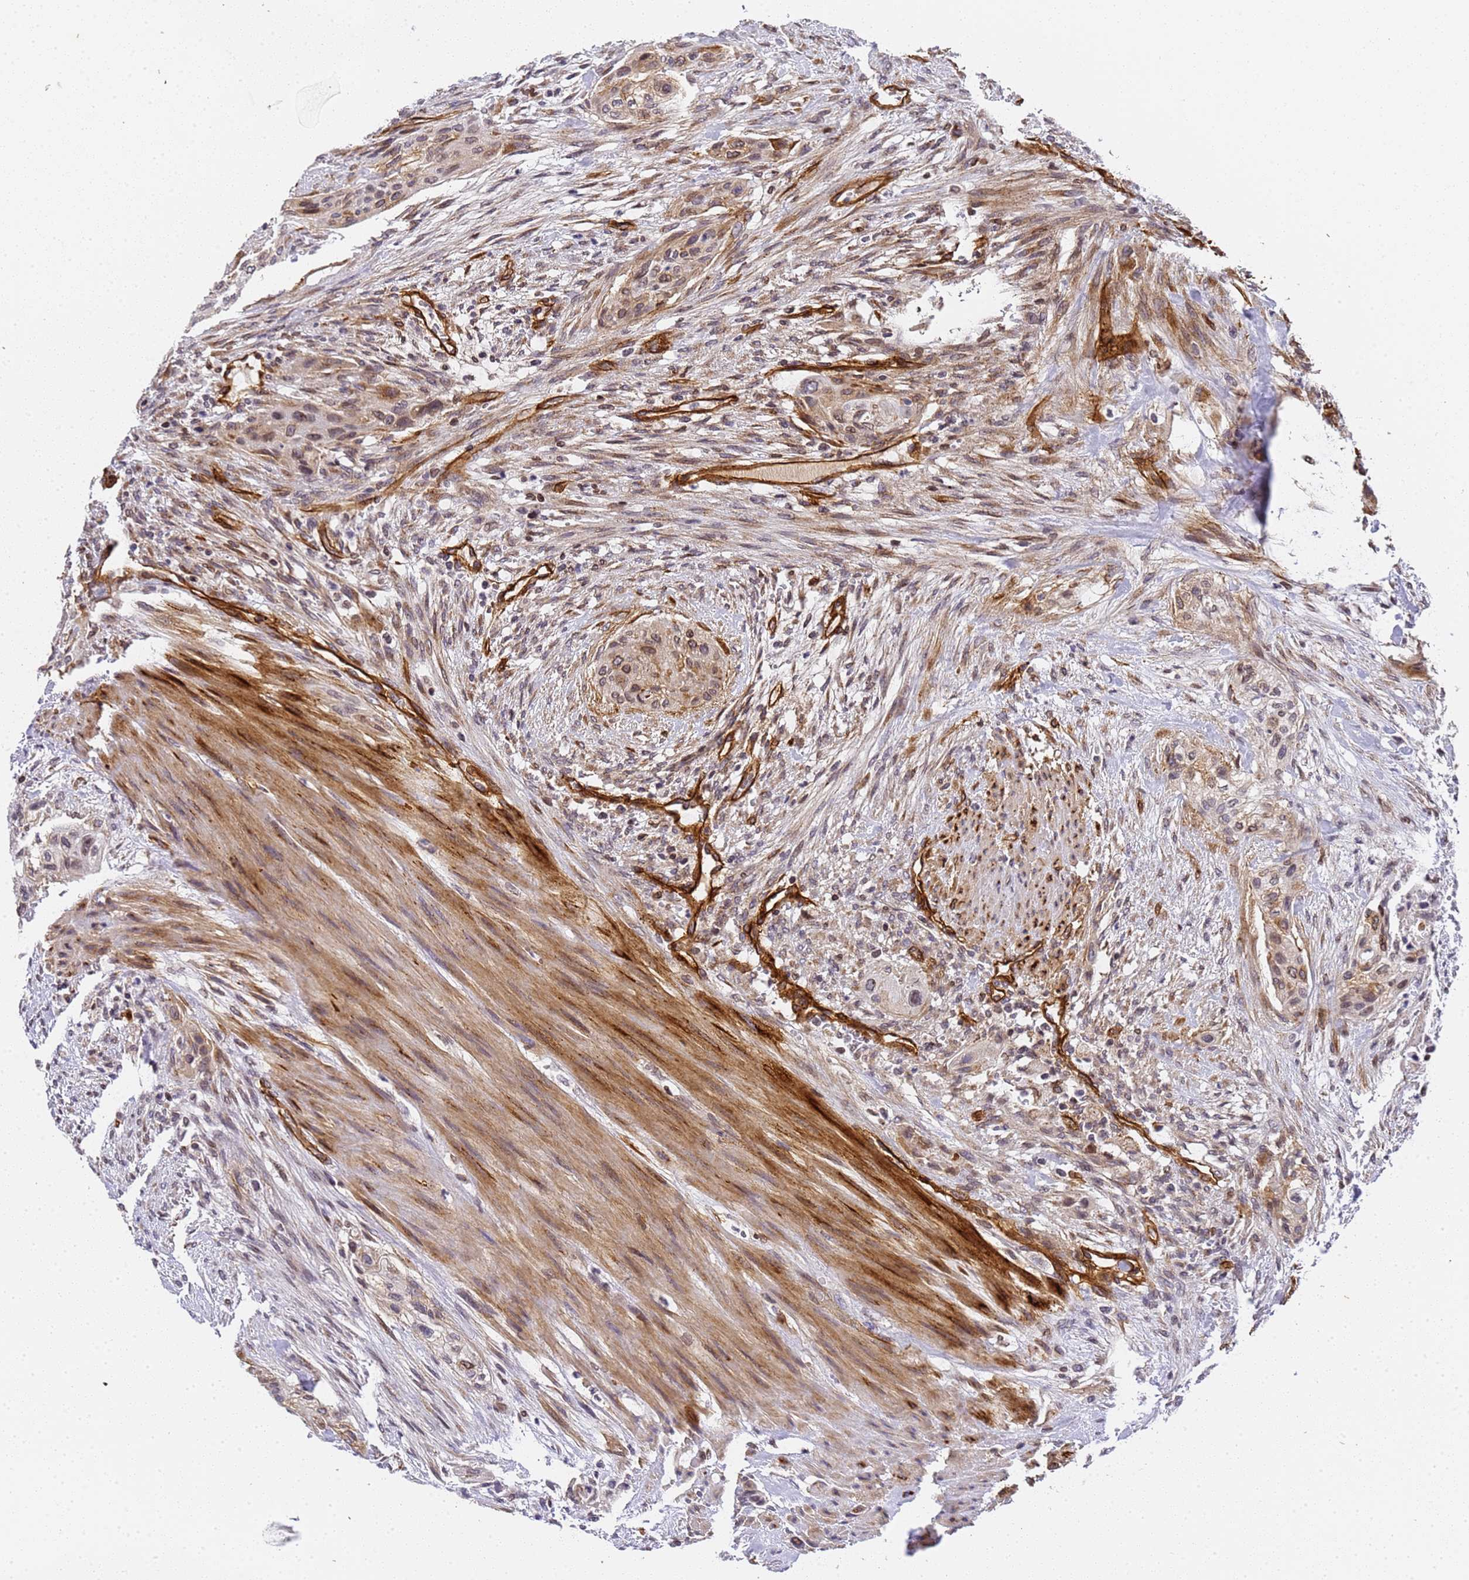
{"staining": {"intensity": "moderate", "quantity": "25%-75%", "location": "cytoplasmic/membranous"}, "tissue": "urothelial cancer", "cell_type": "Tumor cells", "image_type": "cancer", "snomed": [{"axis": "morphology", "description": "Urothelial carcinoma, High grade"}, {"axis": "topography", "description": "Urinary bladder"}], "caption": "Tumor cells exhibit medium levels of moderate cytoplasmic/membranous expression in approximately 25%-75% of cells in human urothelial cancer.", "gene": "IGFBP7", "patient": {"sex": "male", "age": 35}}